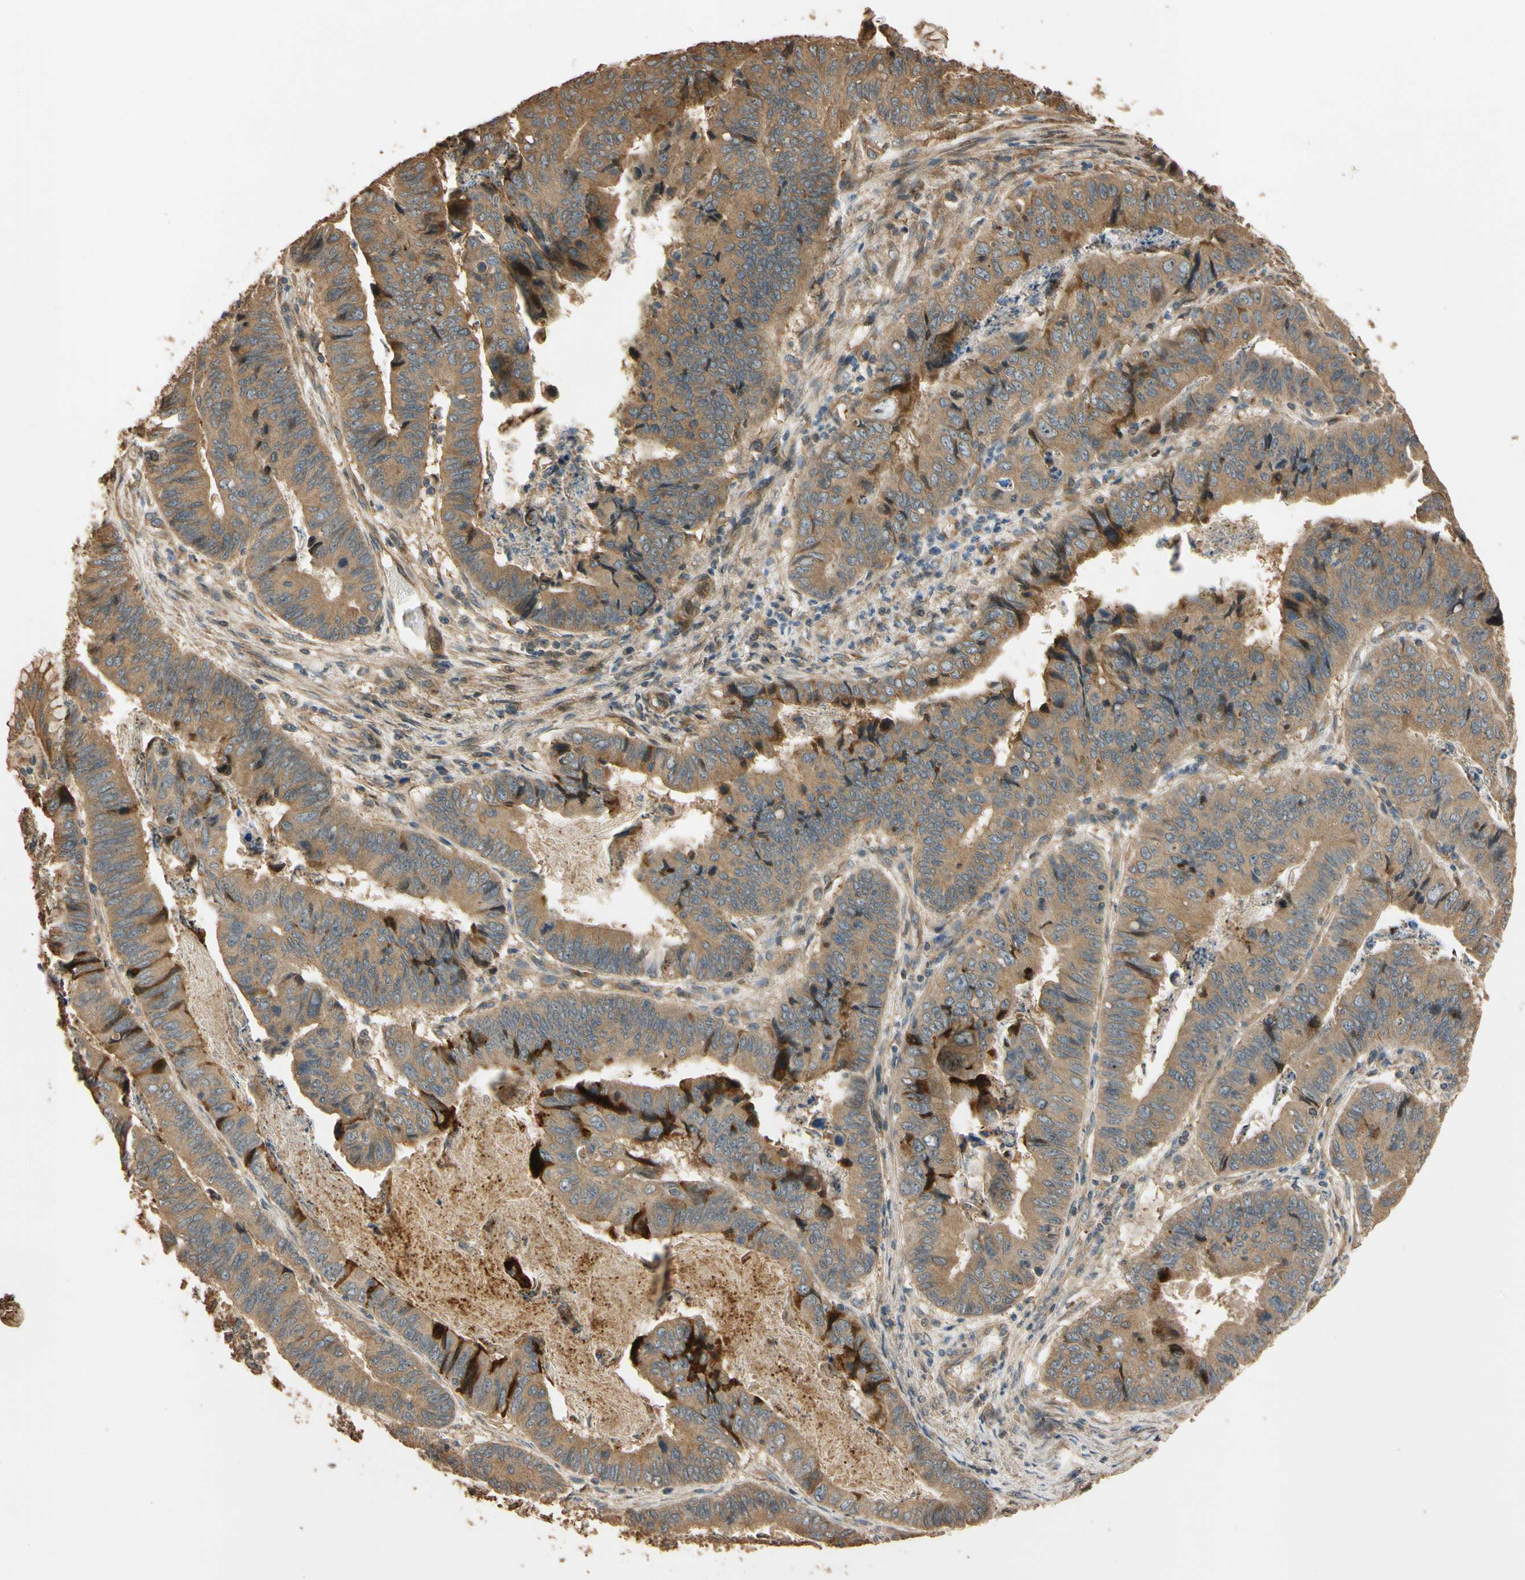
{"staining": {"intensity": "moderate", "quantity": ">75%", "location": "cytoplasmic/membranous"}, "tissue": "stomach cancer", "cell_type": "Tumor cells", "image_type": "cancer", "snomed": [{"axis": "morphology", "description": "Adenocarcinoma, NOS"}, {"axis": "topography", "description": "Stomach, lower"}], "caption": "Protein staining by immunohistochemistry (IHC) displays moderate cytoplasmic/membranous expression in approximately >75% of tumor cells in stomach adenocarcinoma.", "gene": "MGRN1", "patient": {"sex": "male", "age": 77}}